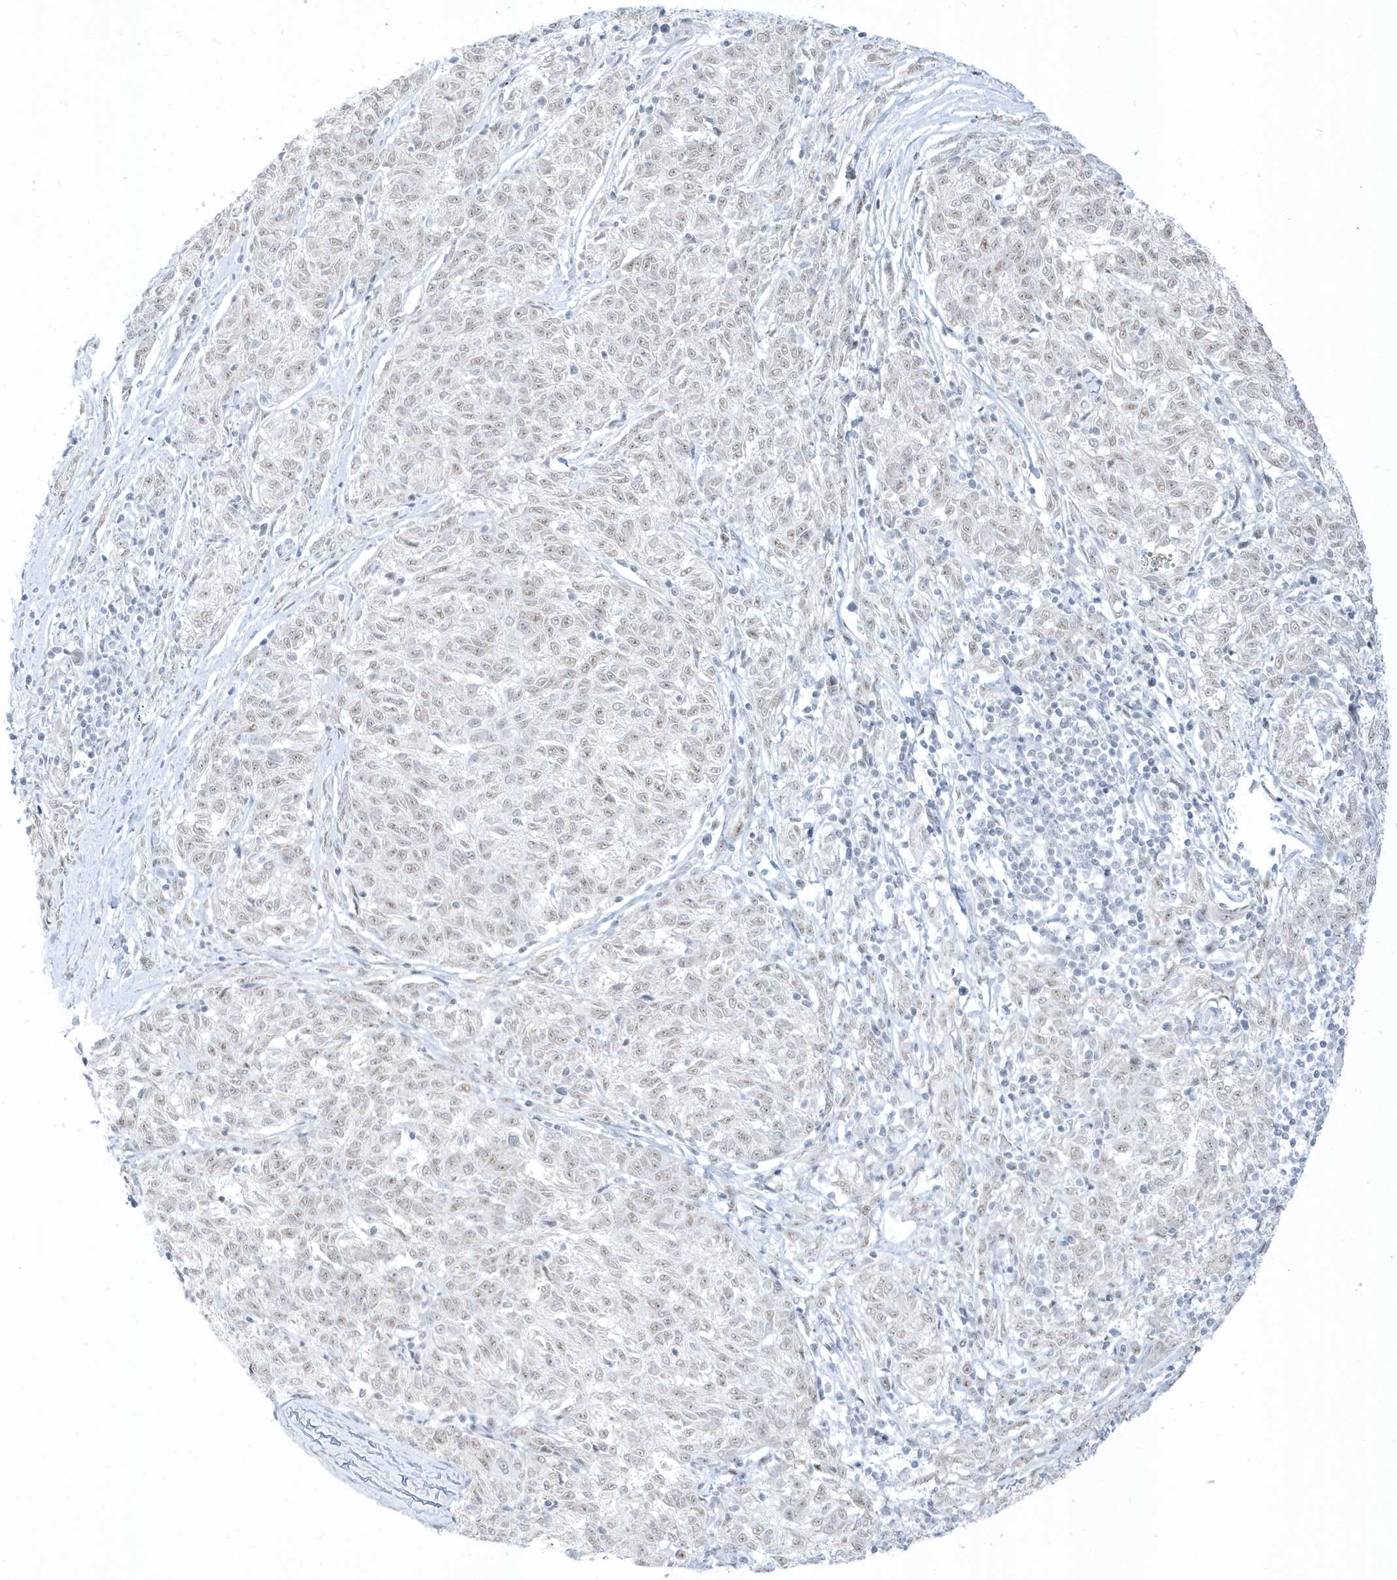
{"staining": {"intensity": "negative", "quantity": "none", "location": "none"}, "tissue": "melanoma", "cell_type": "Tumor cells", "image_type": "cancer", "snomed": [{"axis": "morphology", "description": "Malignant melanoma, NOS"}, {"axis": "topography", "description": "Skin"}], "caption": "The histopathology image demonstrates no significant positivity in tumor cells of malignant melanoma.", "gene": "PLEKHN1", "patient": {"sex": "female", "age": 72}}